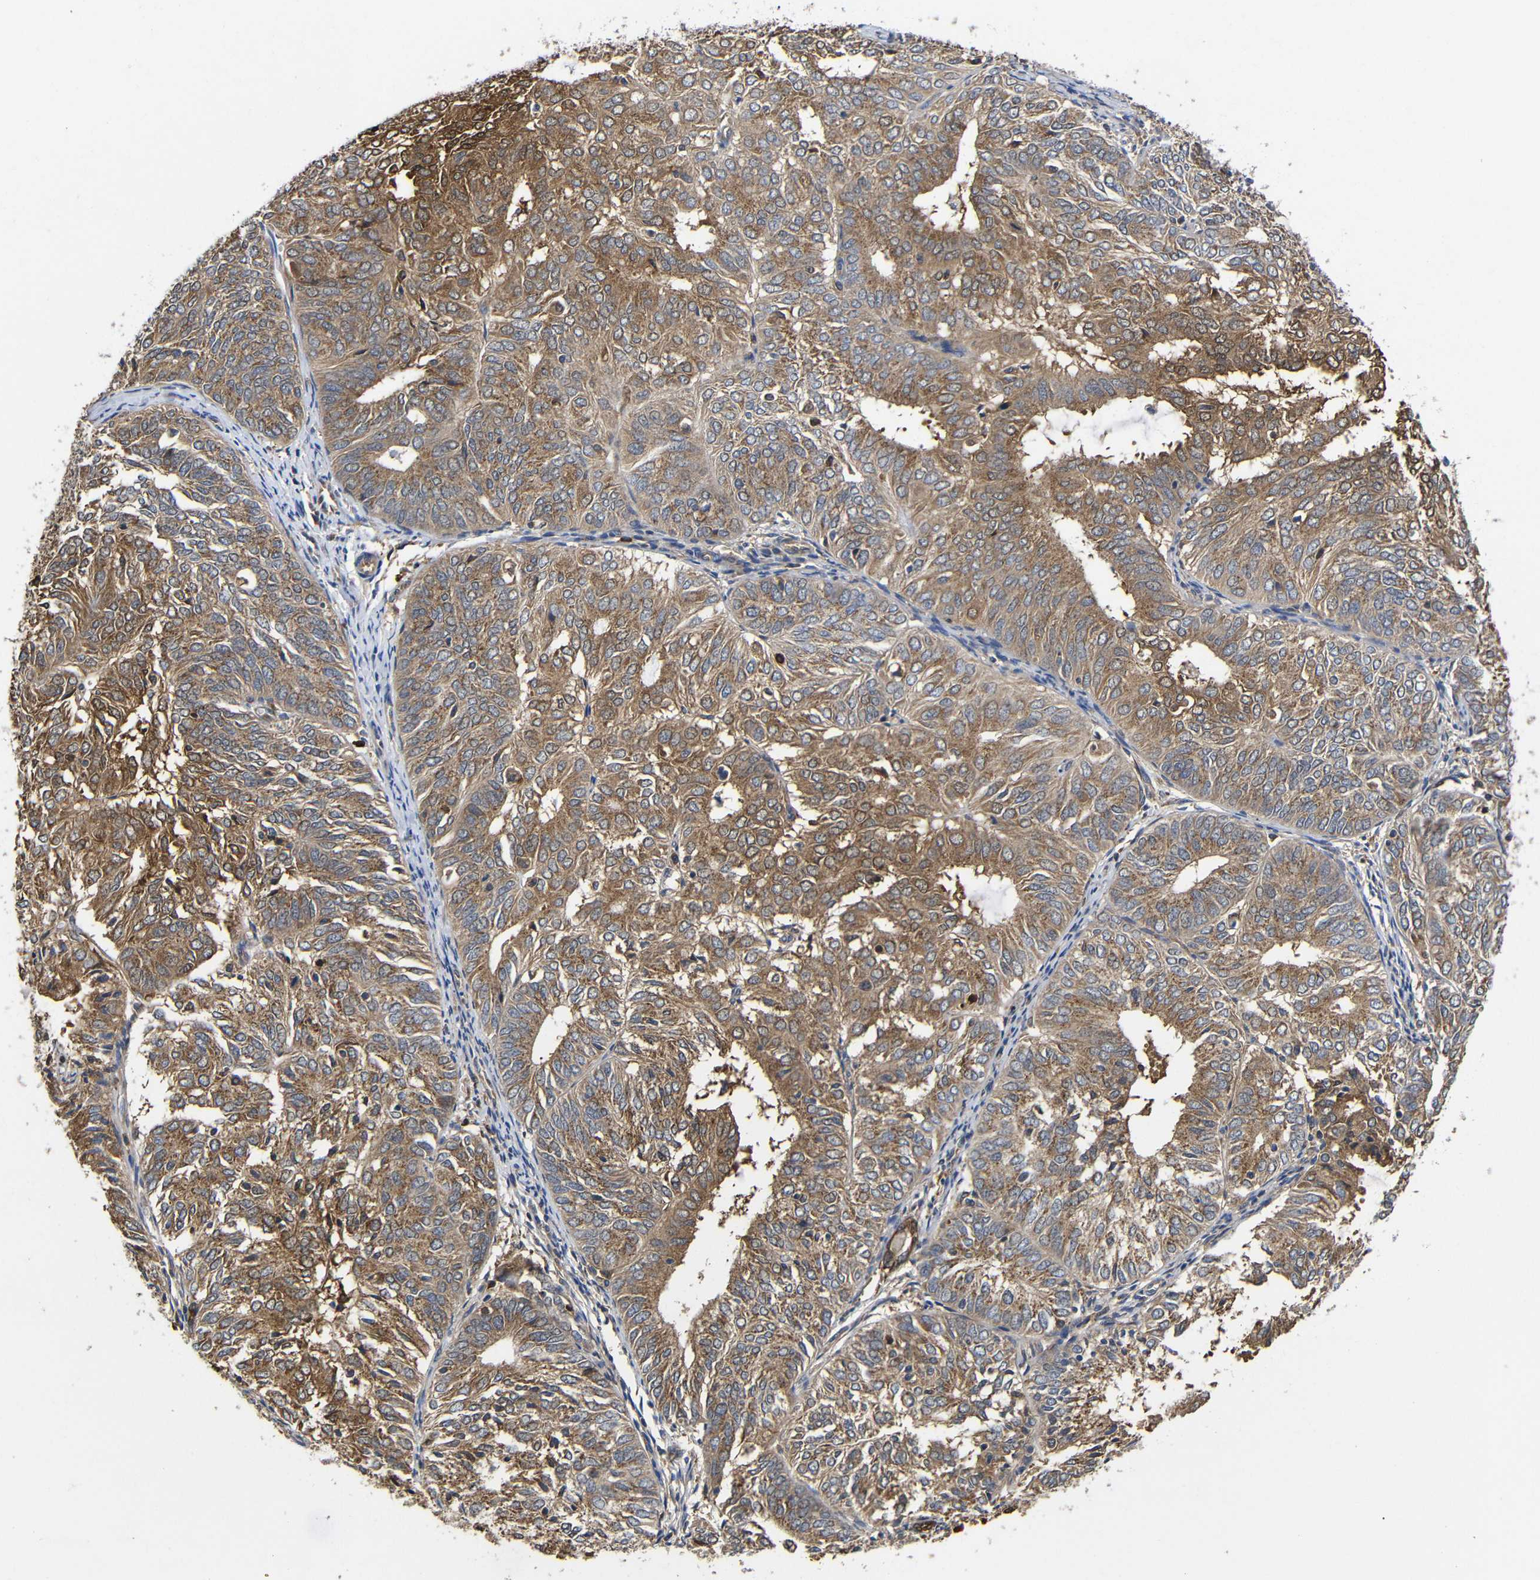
{"staining": {"intensity": "moderate", "quantity": ">75%", "location": "cytoplasmic/membranous"}, "tissue": "endometrial cancer", "cell_type": "Tumor cells", "image_type": "cancer", "snomed": [{"axis": "morphology", "description": "Adenocarcinoma, NOS"}, {"axis": "topography", "description": "Uterus"}], "caption": "Adenocarcinoma (endometrial) stained with DAB (3,3'-diaminobenzidine) immunohistochemistry exhibits medium levels of moderate cytoplasmic/membranous staining in about >75% of tumor cells.", "gene": "LRRCC1", "patient": {"sex": "female", "age": 60}}